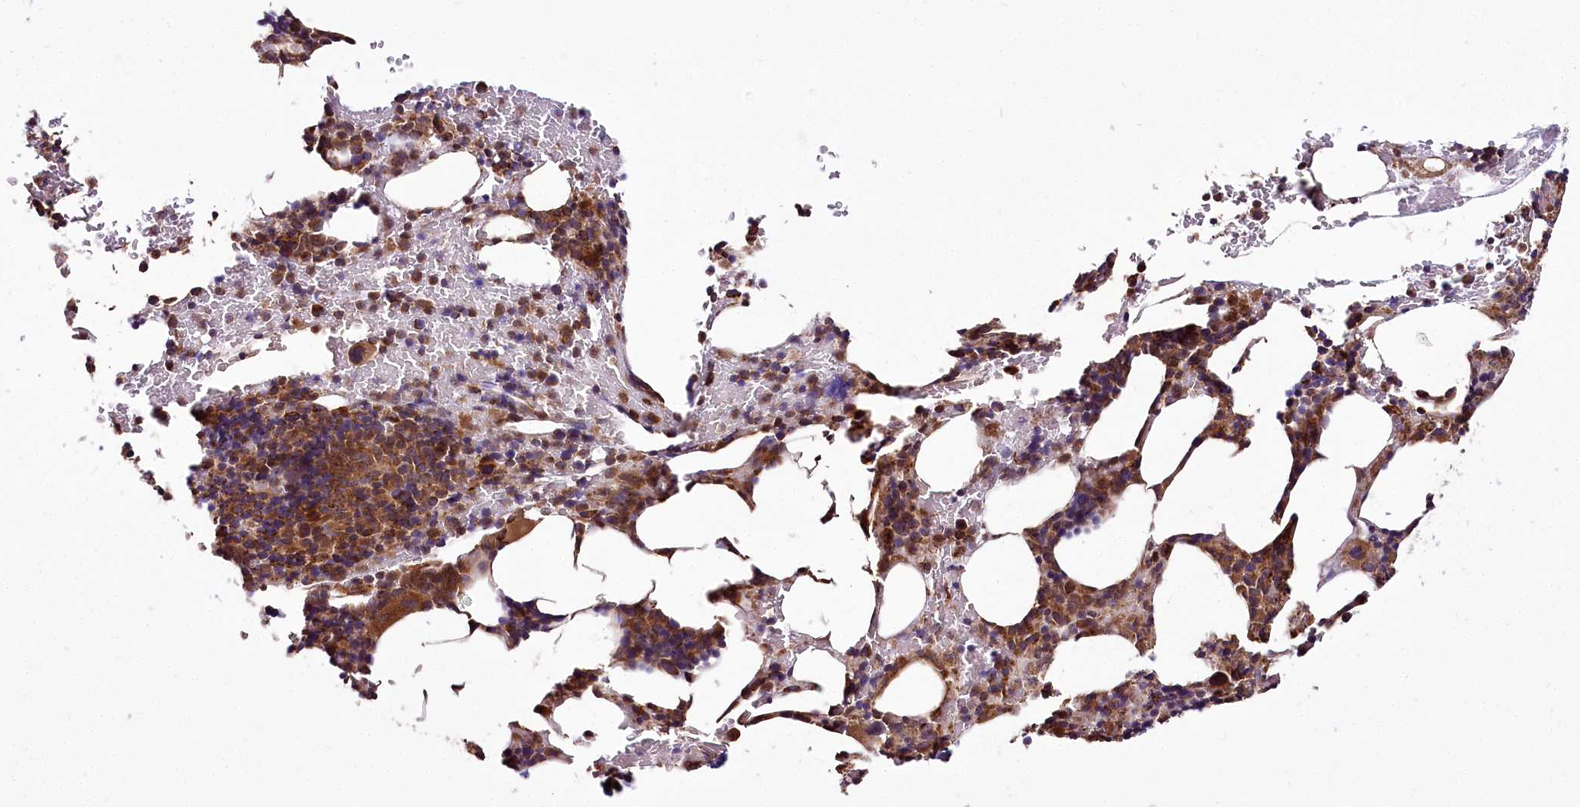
{"staining": {"intensity": "moderate", "quantity": ">75%", "location": "cytoplasmic/membranous"}, "tissue": "bone marrow", "cell_type": "Hematopoietic cells", "image_type": "normal", "snomed": [{"axis": "morphology", "description": "Normal tissue, NOS"}, {"axis": "topography", "description": "Bone marrow"}], "caption": "Immunohistochemistry (IHC) image of benign bone marrow stained for a protein (brown), which displays medium levels of moderate cytoplasmic/membranous positivity in about >75% of hematopoietic cells.", "gene": "RAB7A", "patient": {"sex": "male", "age": 62}}